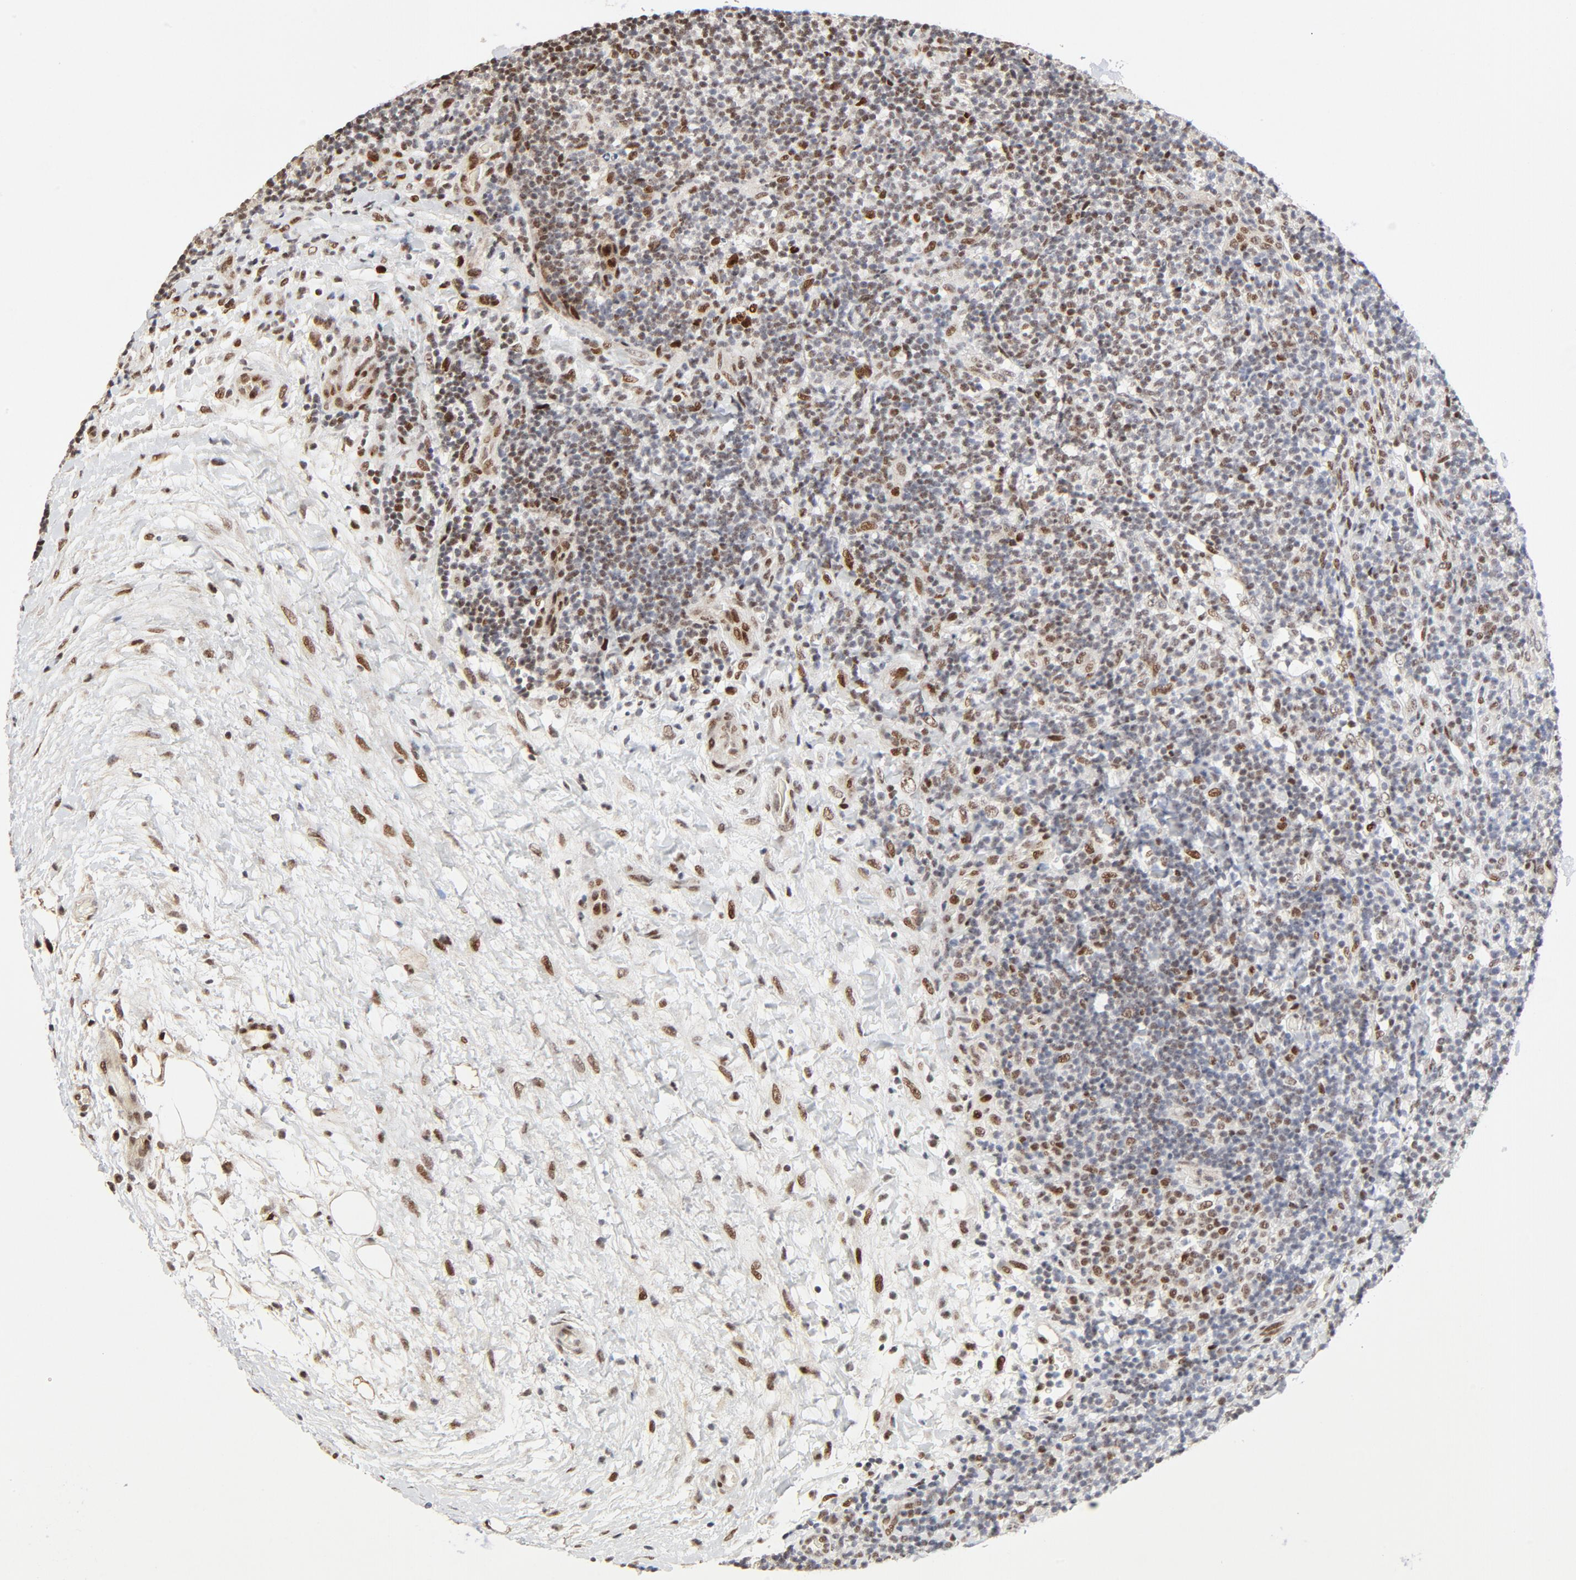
{"staining": {"intensity": "moderate", "quantity": ">75%", "location": "nuclear"}, "tissue": "lymphoma", "cell_type": "Tumor cells", "image_type": "cancer", "snomed": [{"axis": "morphology", "description": "Malignant lymphoma, non-Hodgkin's type, Low grade"}, {"axis": "topography", "description": "Spleen"}], "caption": "Protein positivity by immunohistochemistry shows moderate nuclear expression in approximately >75% of tumor cells in malignant lymphoma, non-Hodgkin's type (low-grade). Using DAB (3,3'-diaminobenzidine) (brown) and hematoxylin (blue) stains, captured at high magnification using brightfield microscopy.", "gene": "GTF2I", "patient": {"sex": "male", "age": 60}}